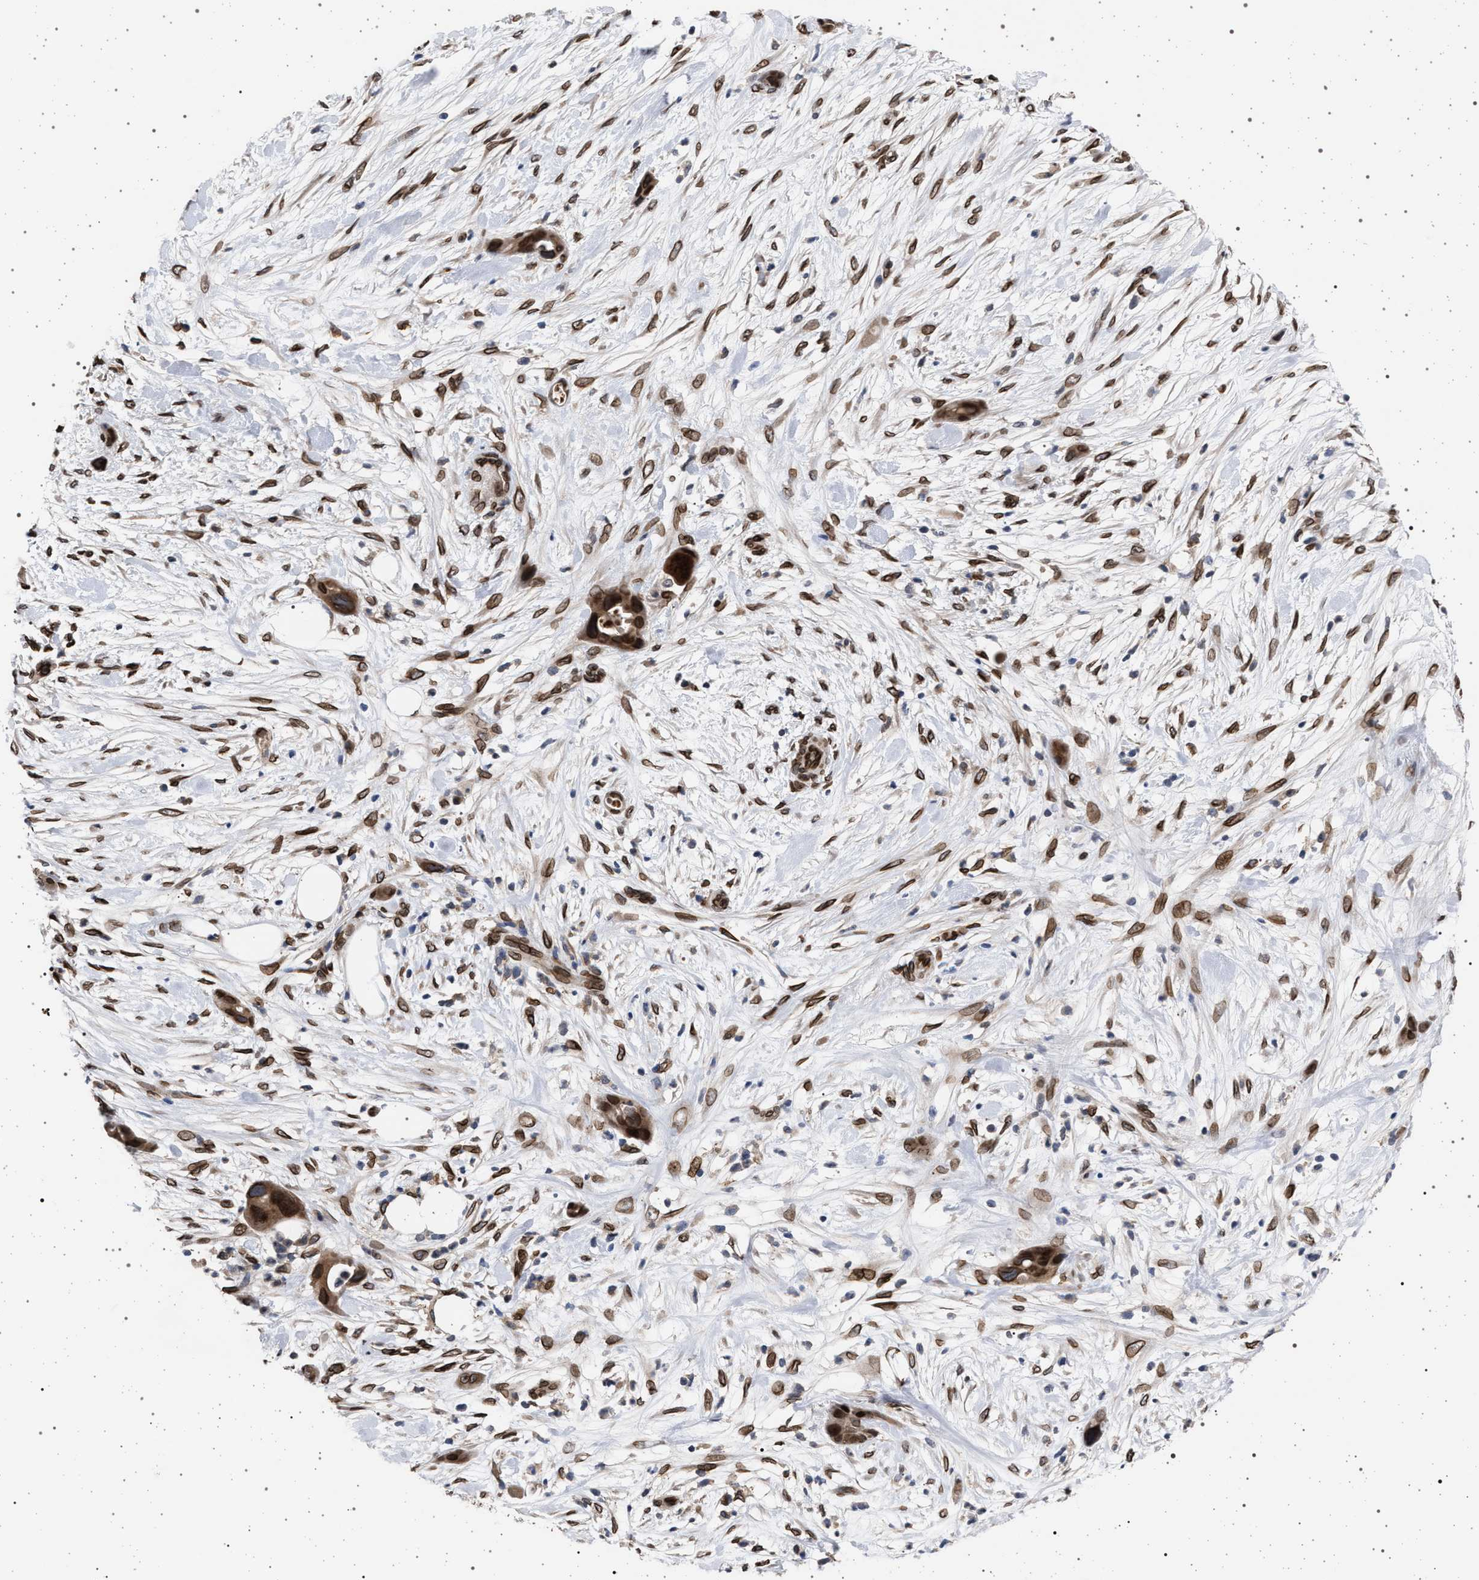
{"staining": {"intensity": "moderate", "quantity": ">75%", "location": "cytoplasmic/membranous,nuclear"}, "tissue": "pancreatic cancer", "cell_type": "Tumor cells", "image_type": "cancer", "snomed": [{"axis": "morphology", "description": "Adenocarcinoma, NOS"}, {"axis": "topography", "description": "Pancreas"}], "caption": "Pancreatic cancer was stained to show a protein in brown. There is medium levels of moderate cytoplasmic/membranous and nuclear positivity in approximately >75% of tumor cells. (Stains: DAB (3,3'-diaminobenzidine) in brown, nuclei in blue, Microscopy: brightfield microscopy at high magnification).", "gene": "ING2", "patient": {"sex": "male", "age": 59}}